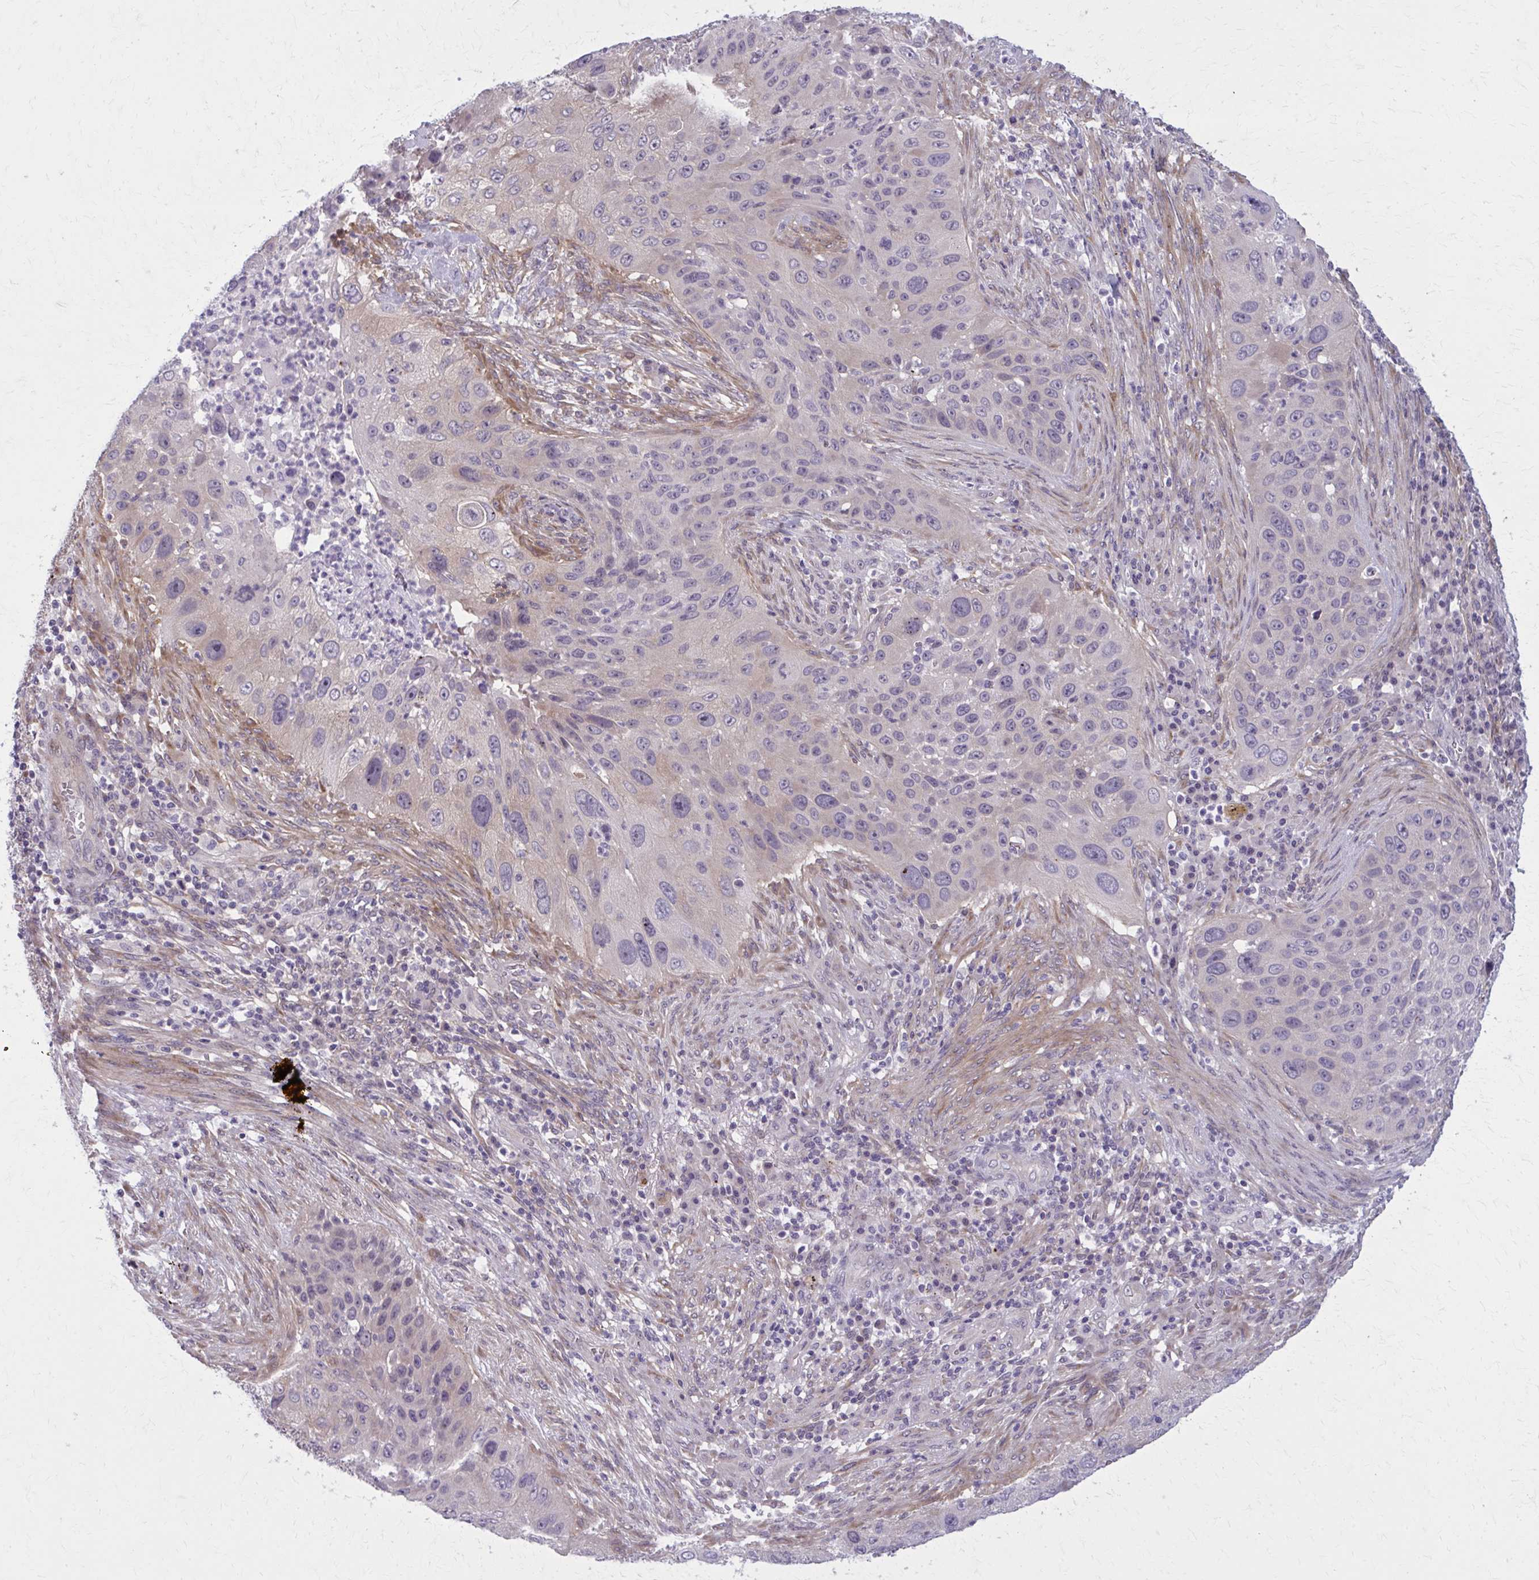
{"staining": {"intensity": "moderate", "quantity": "25%-75%", "location": "cytoplasmic/membranous"}, "tissue": "lung cancer", "cell_type": "Tumor cells", "image_type": "cancer", "snomed": [{"axis": "morphology", "description": "Squamous cell carcinoma, NOS"}, {"axis": "topography", "description": "Lung"}], "caption": "Protein expression analysis of human lung cancer (squamous cell carcinoma) reveals moderate cytoplasmic/membranous positivity in about 25%-75% of tumor cells.", "gene": "NUMBL", "patient": {"sex": "male", "age": 63}}